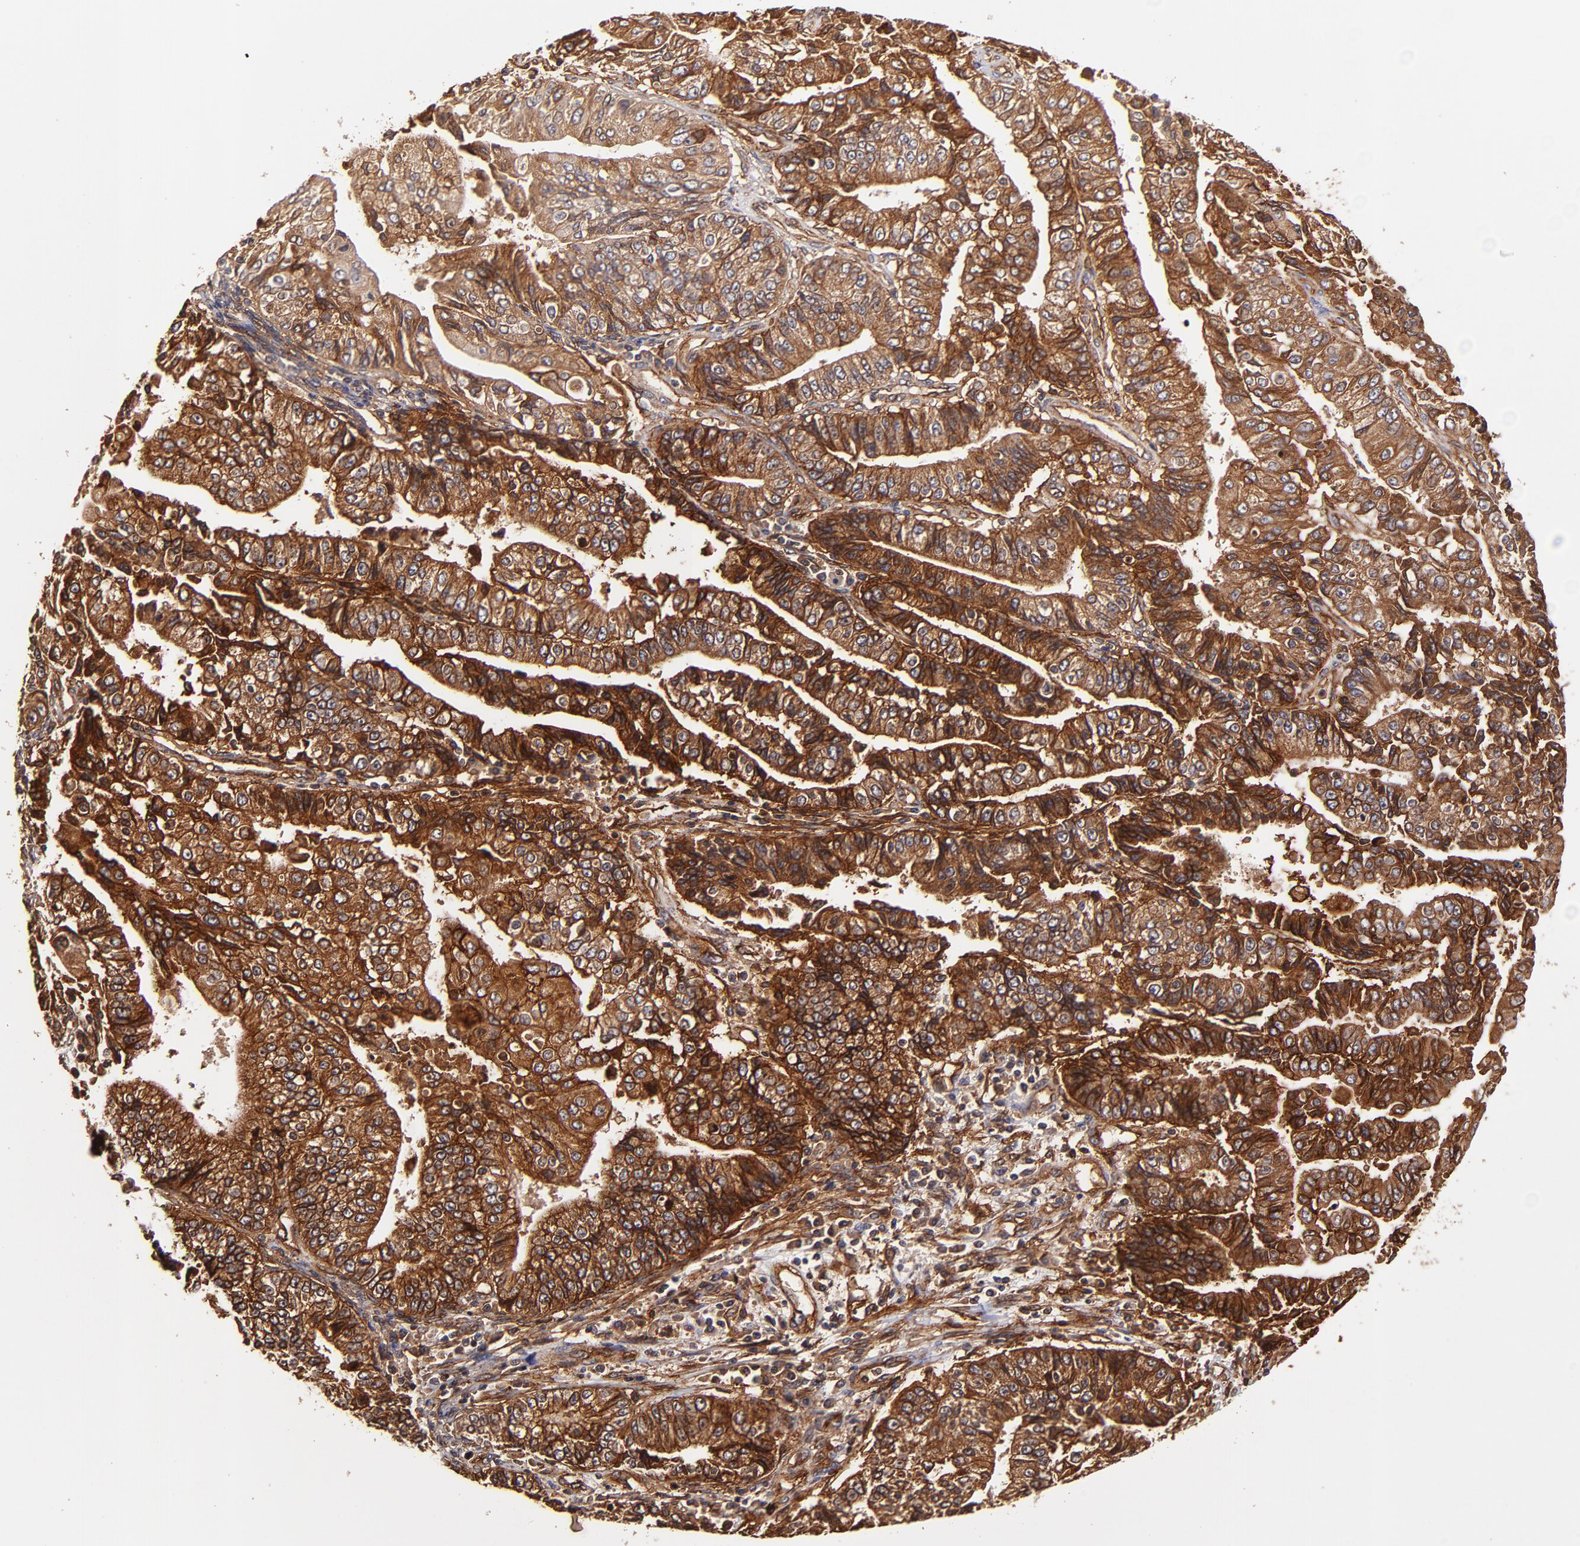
{"staining": {"intensity": "strong", "quantity": ">75%", "location": "cytoplasmic/membranous"}, "tissue": "endometrial cancer", "cell_type": "Tumor cells", "image_type": "cancer", "snomed": [{"axis": "morphology", "description": "Adenocarcinoma, NOS"}, {"axis": "topography", "description": "Endometrium"}], "caption": "Endometrial cancer (adenocarcinoma) stained for a protein shows strong cytoplasmic/membranous positivity in tumor cells.", "gene": "ITGB1", "patient": {"sex": "female", "age": 75}}